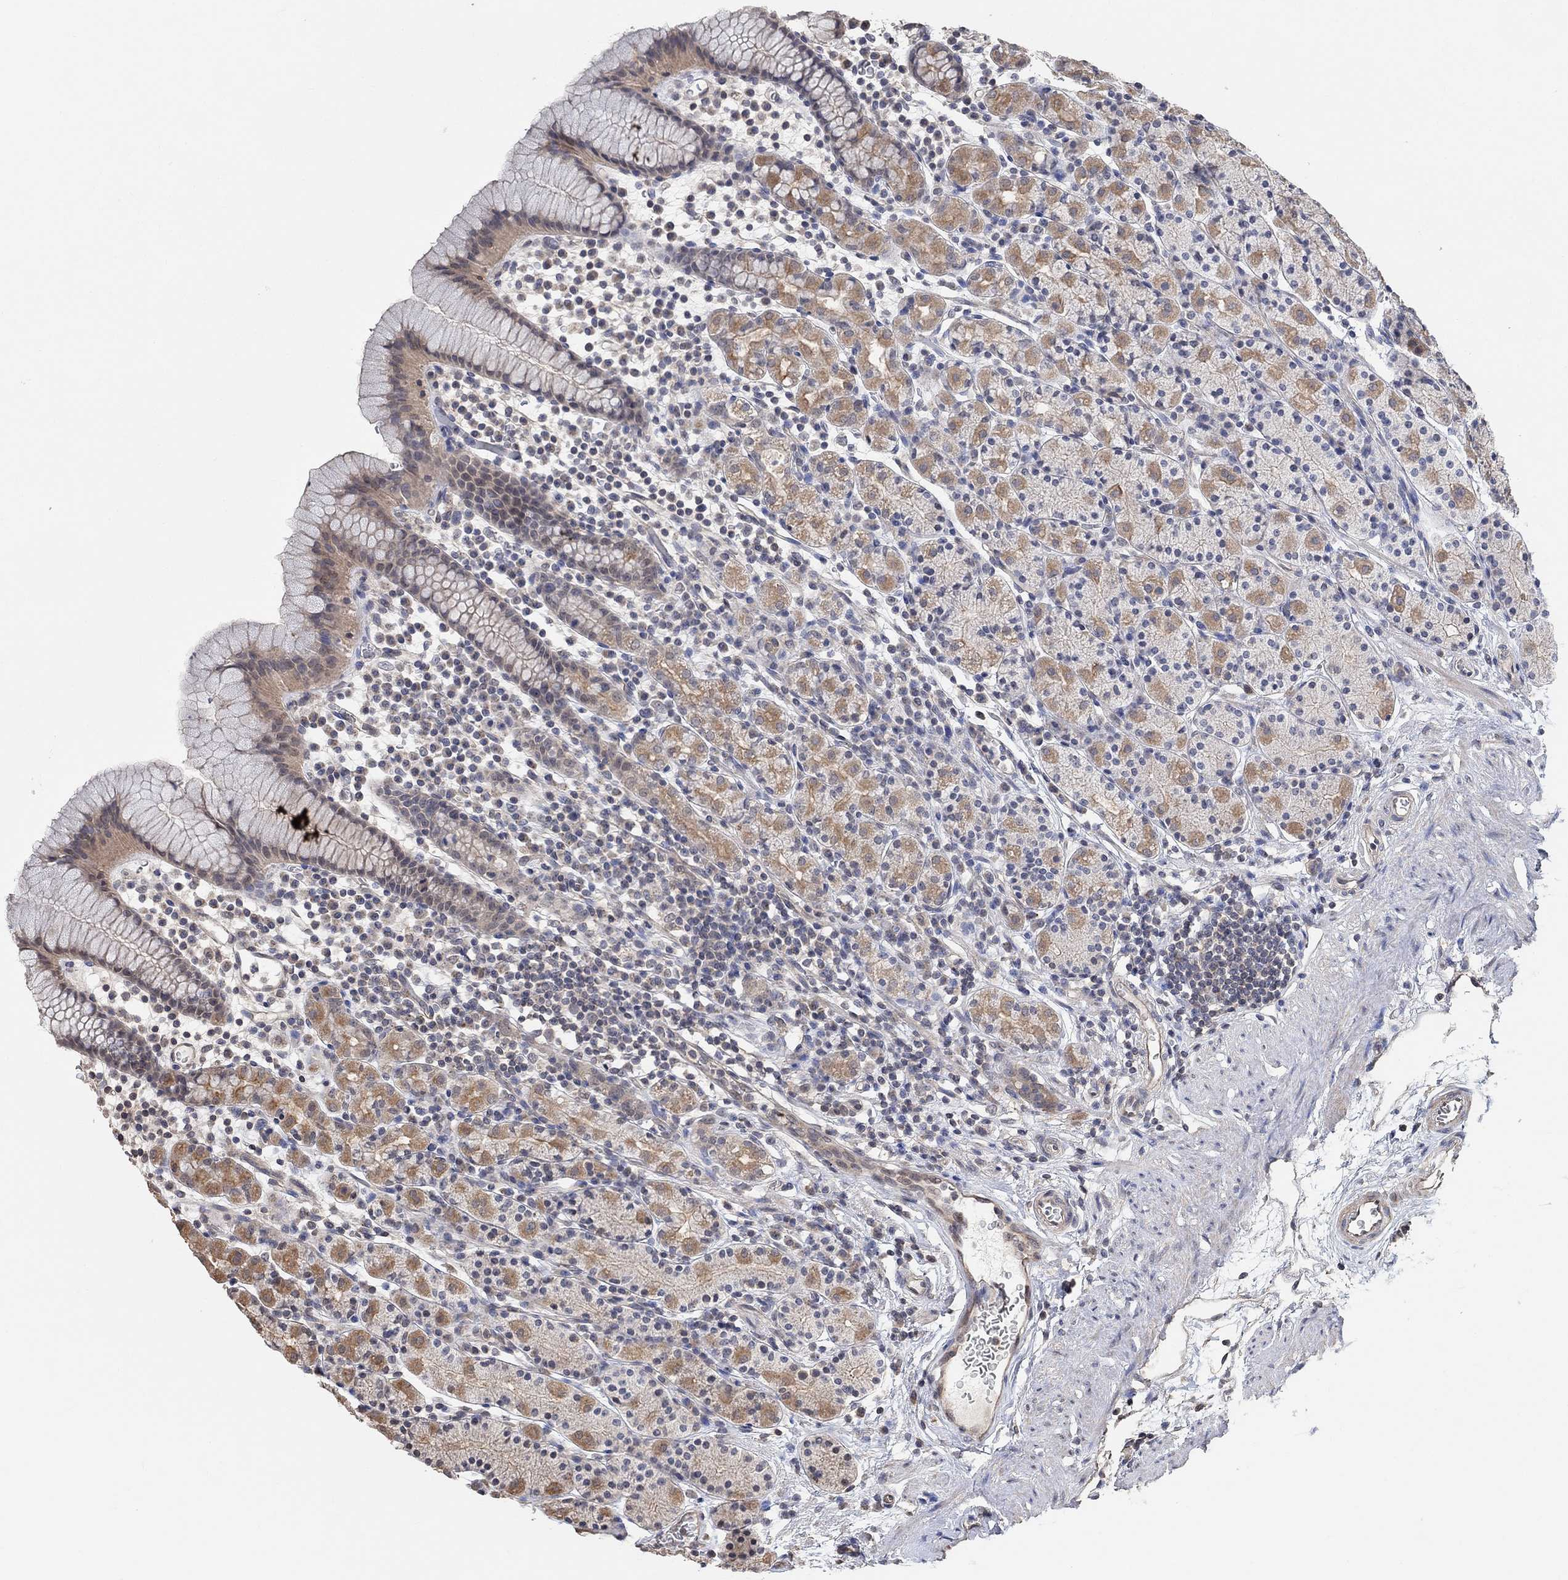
{"staining": {"intensity": "moderate", "quantity": "25%-75%", "location": "cytoplasmic/membranous"}, "tissue": "stomach", "cell_type": "Glandular cells", "image_type": "normal", "snomed": [{"axis": "morphology", "description": "Normal tissue, NOS"}, {"axis": "topography", "description": "Stomach, upper"}, {"axis": "topography", "description": "Stomach"}], "caption": "A histopathology image of stomach stained for a protein exhibits moderate cytoplasmic/membranous brown staining in glandular cells. (brown staining indicates protein expression, while blue staining denotes nuclei).", "gene": "UNC5B", "patient": {"sex": "male", "age": 62}}